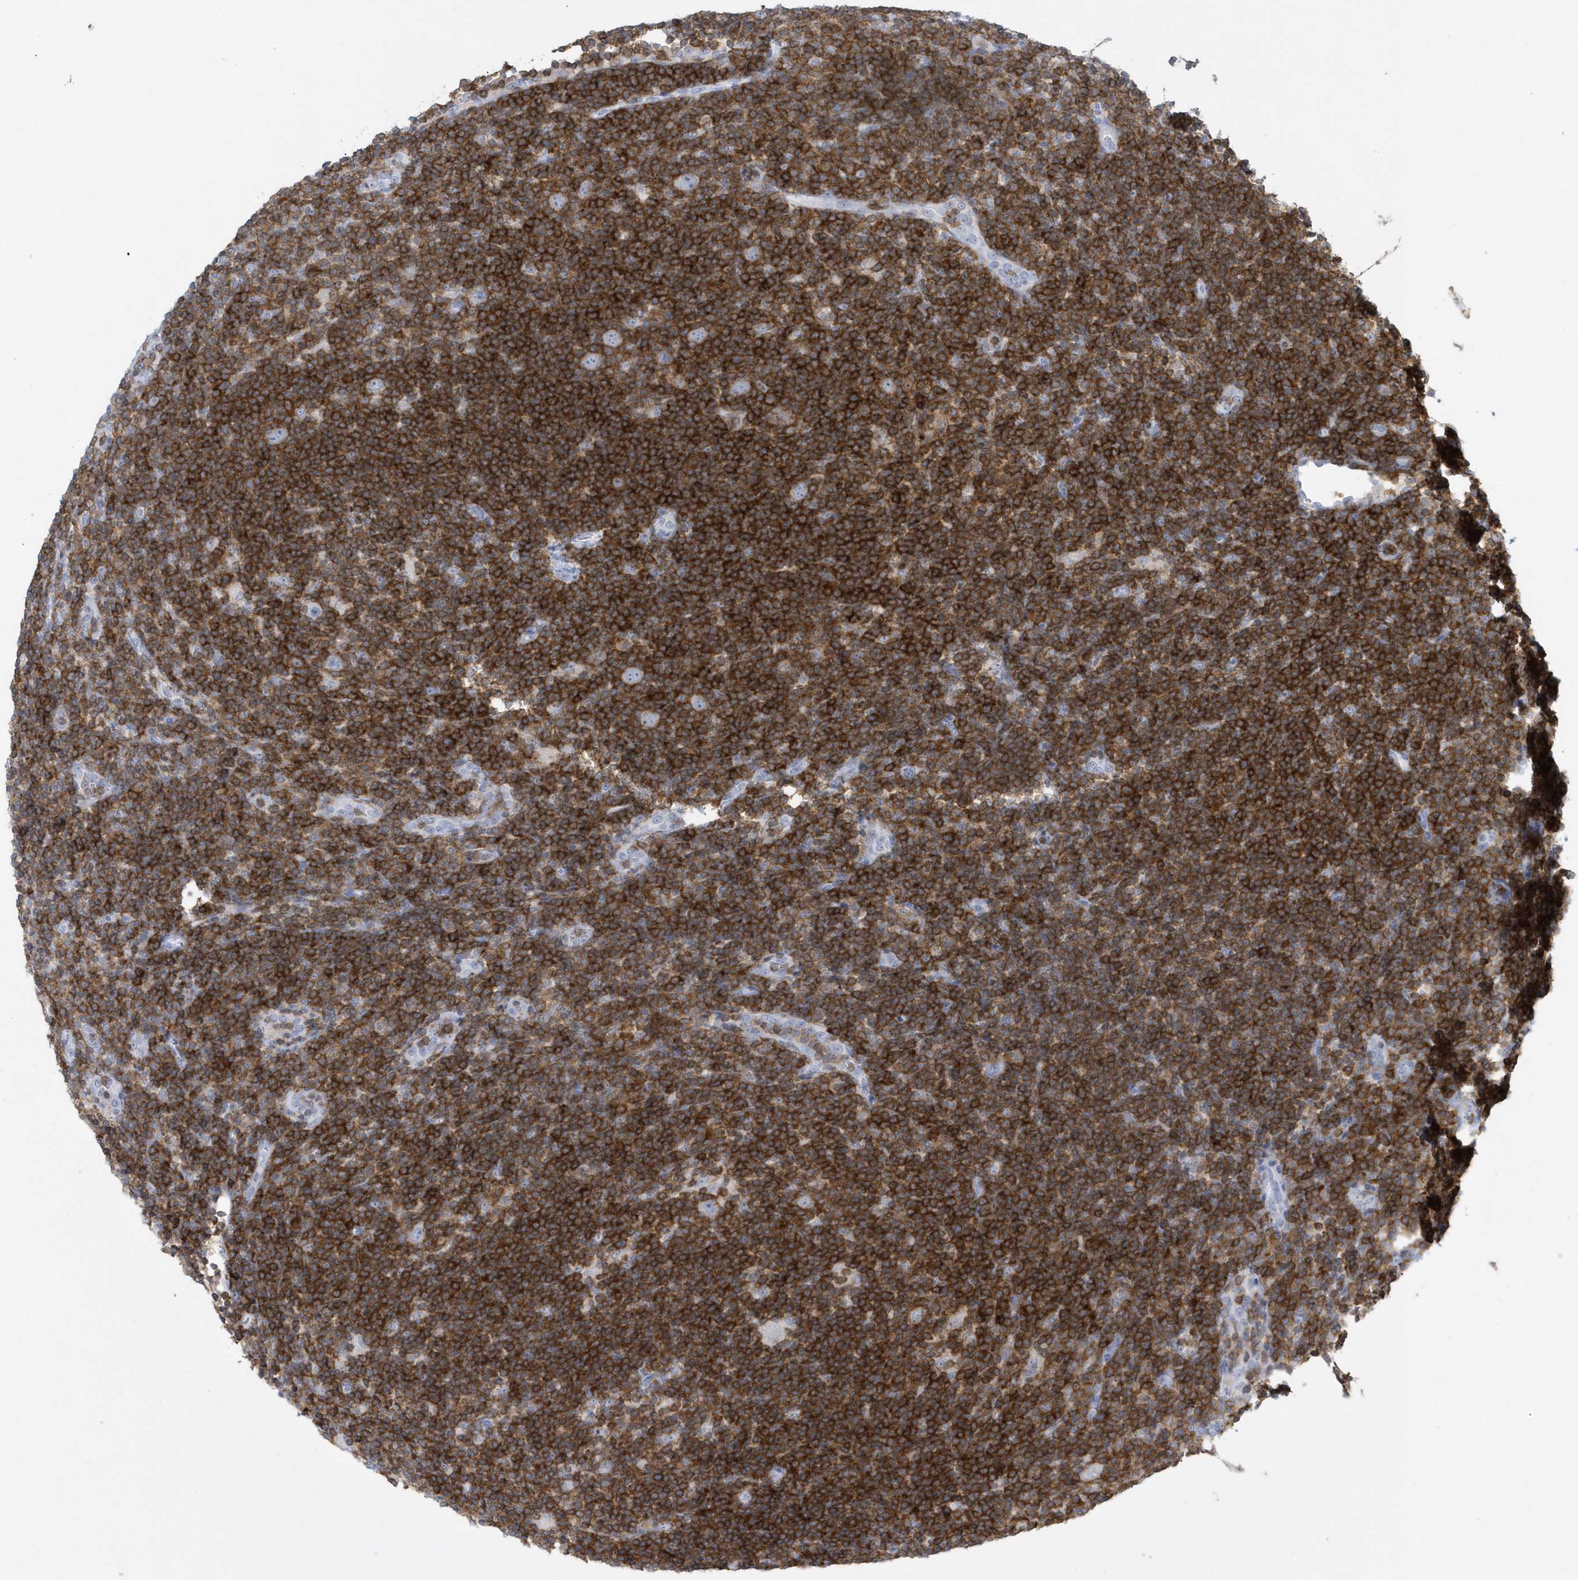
{"staining": {"intensity": "negative", "quantity": "none", "location": "none"}, "tissue": "lymphoma", "cell_type": "Tumor cells", "image_type": "cancer", "snomed": [{"axis": "morphology", "description": "Hodgkin's disease, NOS"}, {"axis": "topography", "description": "Lymph node"}], "caption": "A photomicrograph of human lymphoma is negative for staining in tumor cells. Brightfield microscopy of IHC stained with DAB (brown) and hematoxylin (blue), captured at high magnification.", "gene": "PSD4", "patient": {"sex": "female", "age": 57}}